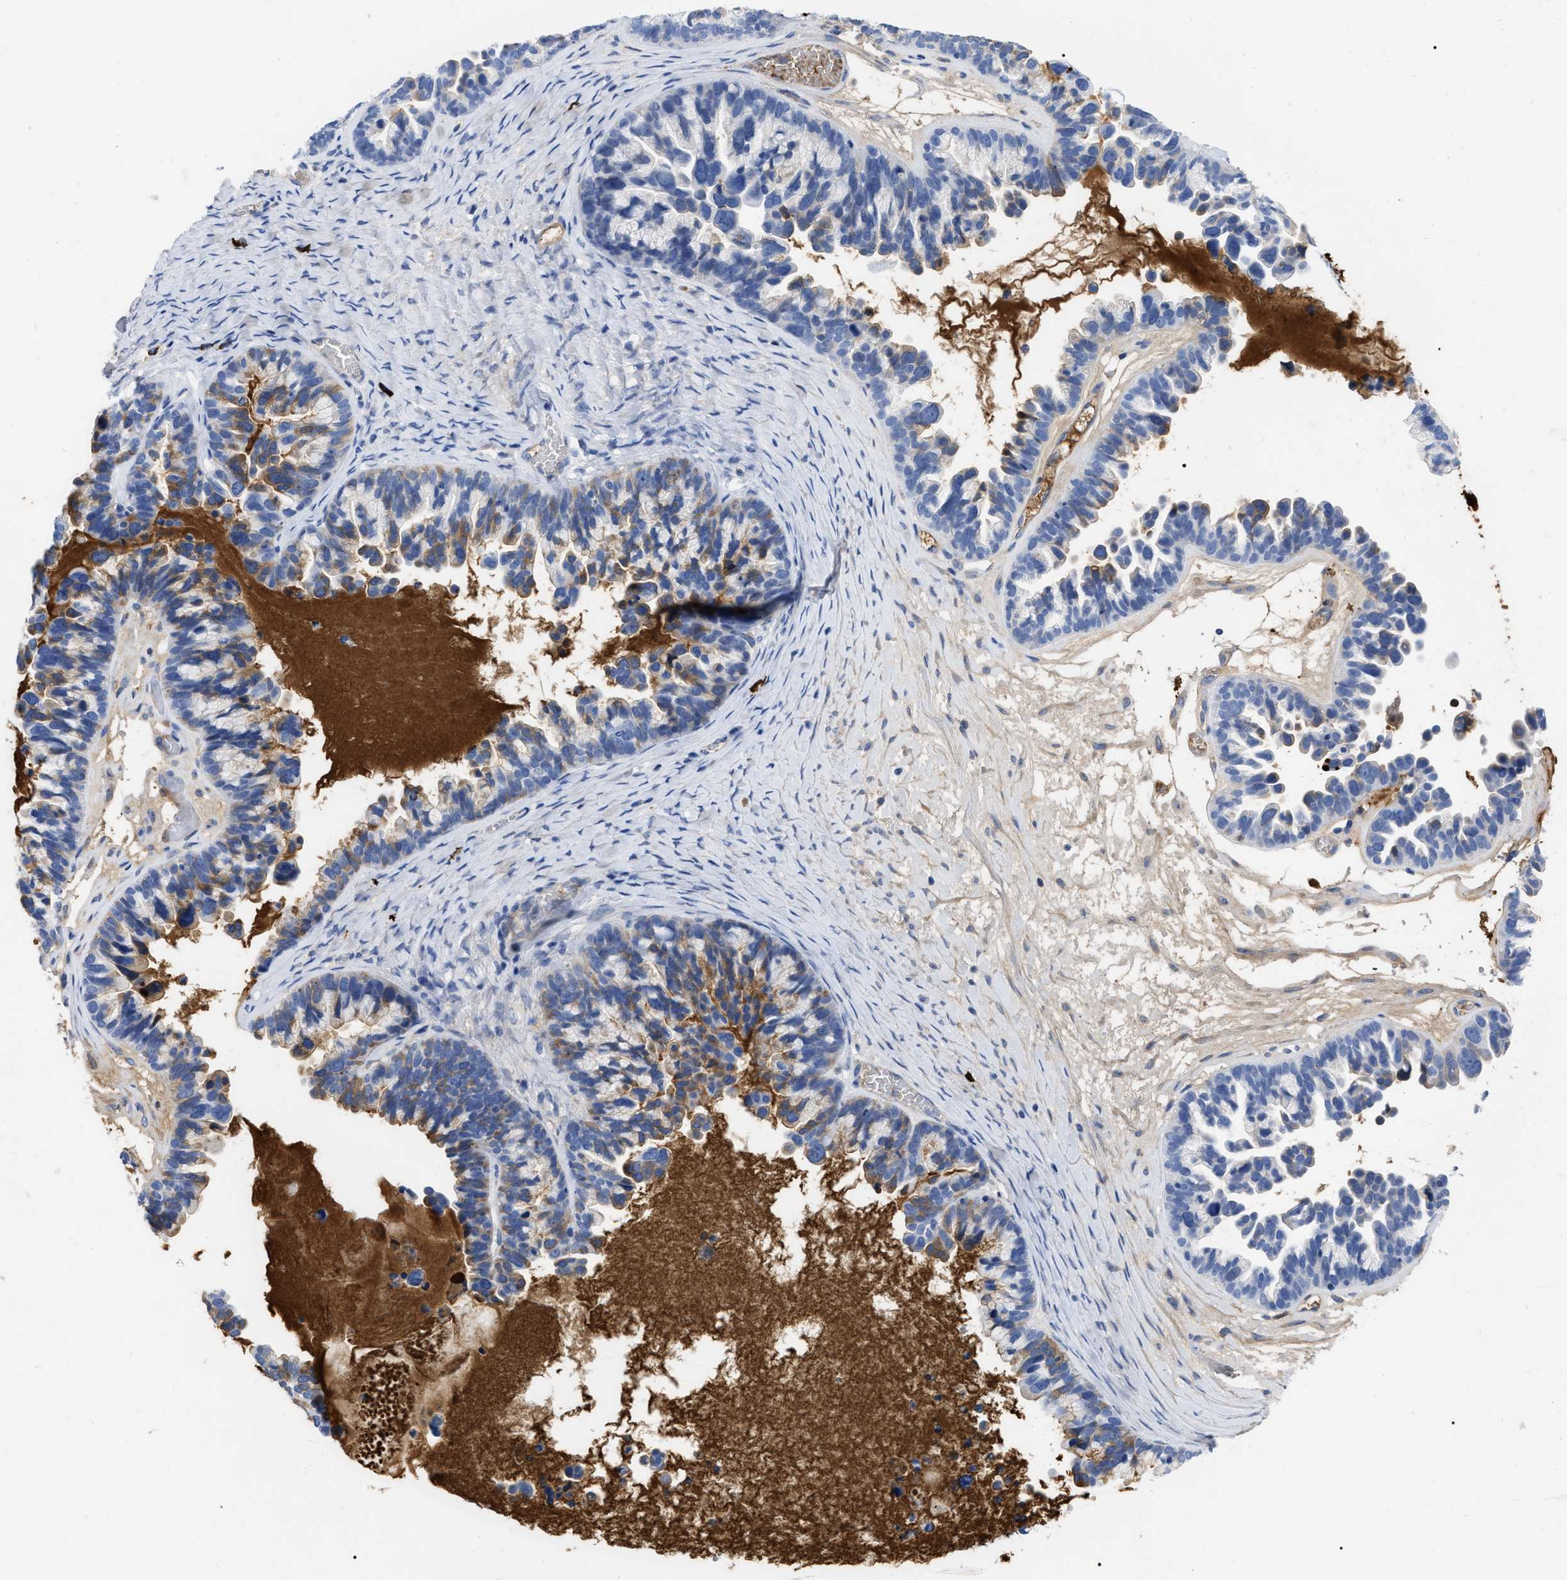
{"staining": {"intensity": "moderate", "quantity": "<25%", "location": "cytoplasmic/membranous"}, "tissue": "ovarian cancer", "cell_type": "Tumor cells", "image_type": "cancer", "snomed": [{"axis": "morphology", "description": "Cystadenocarcinoma, serous, NOS"}, {"axis": "topography", "description": "Ovary"}], "caption": "Immunohistochemistry of human ovarian serous cystadenocarcinoma shows low levels of moderate cytoplasmic/membranous expression in approximately <25% of tumor cells.", "gene": "IGHV5-51", "patient": {"sex": "female", "age": 56}}